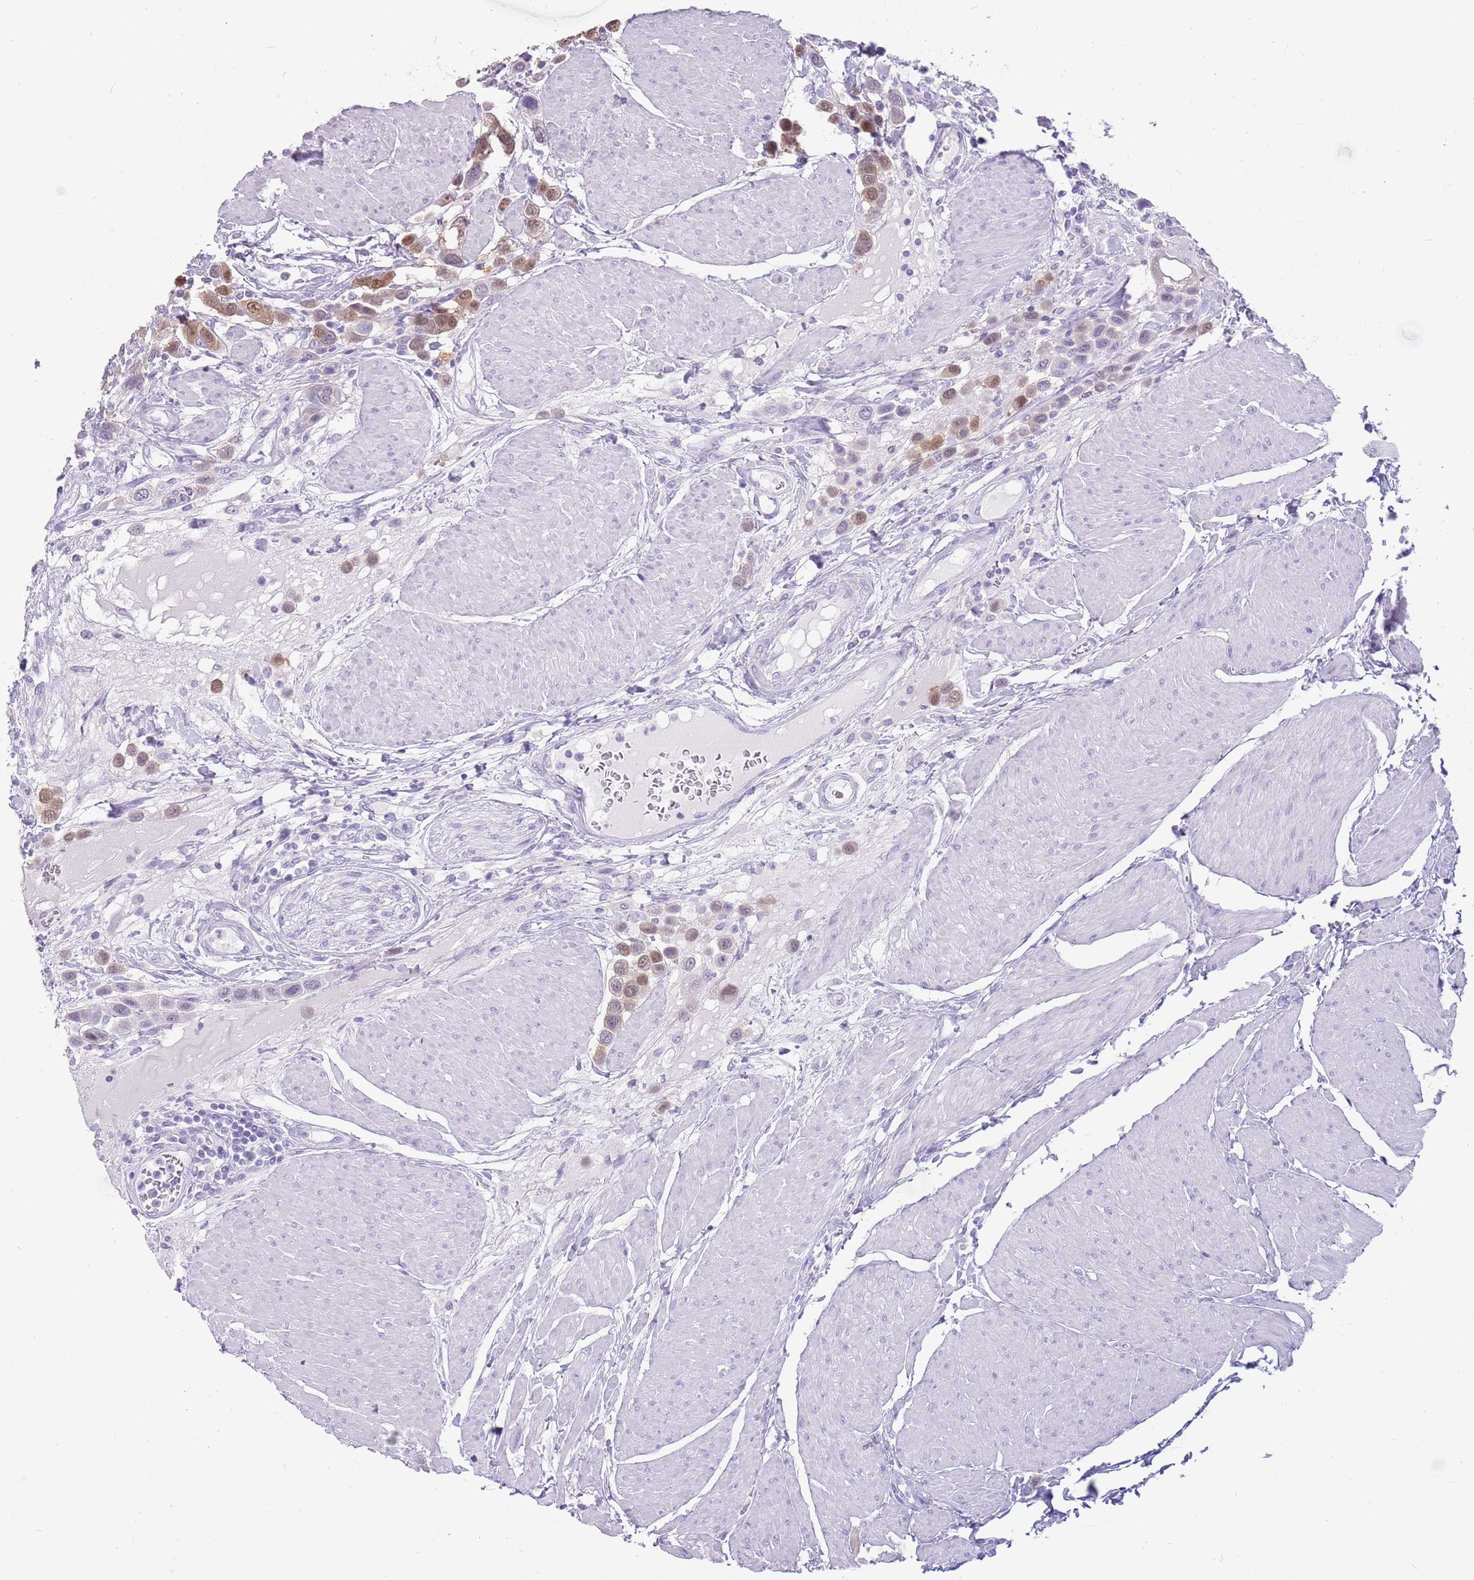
{"staining": {"intensity": "moderate", "quantity": "25%-75%", "location": "cytoplasmic/membranous,nuclear"}, "tissue": "urothelial cancer", "cell_type": "Tumor cells", "image_type": "cancer", "snomed": [{"axis": "morphology", "description": "Urothelial carcinoma, High grade"}, {"axis": "topography", "description": "Urinary bladder"}], "caption": "Immunohistochemistry staining of high-grade urothelial carcinoma, which displays medium levels of moderate cytoplasmic/membranous and nuclear expression in approximately 25%-75% of tumor cells indicating moderate cytoplasmic/membranous and nuclear protein positivity. The staining was performed using DAB (brown) for protein detection and nuclei were counterstained in hematoxylin (blue).", "gene": "NBPF3", "patient": {"sex": "male", "age": 50}}